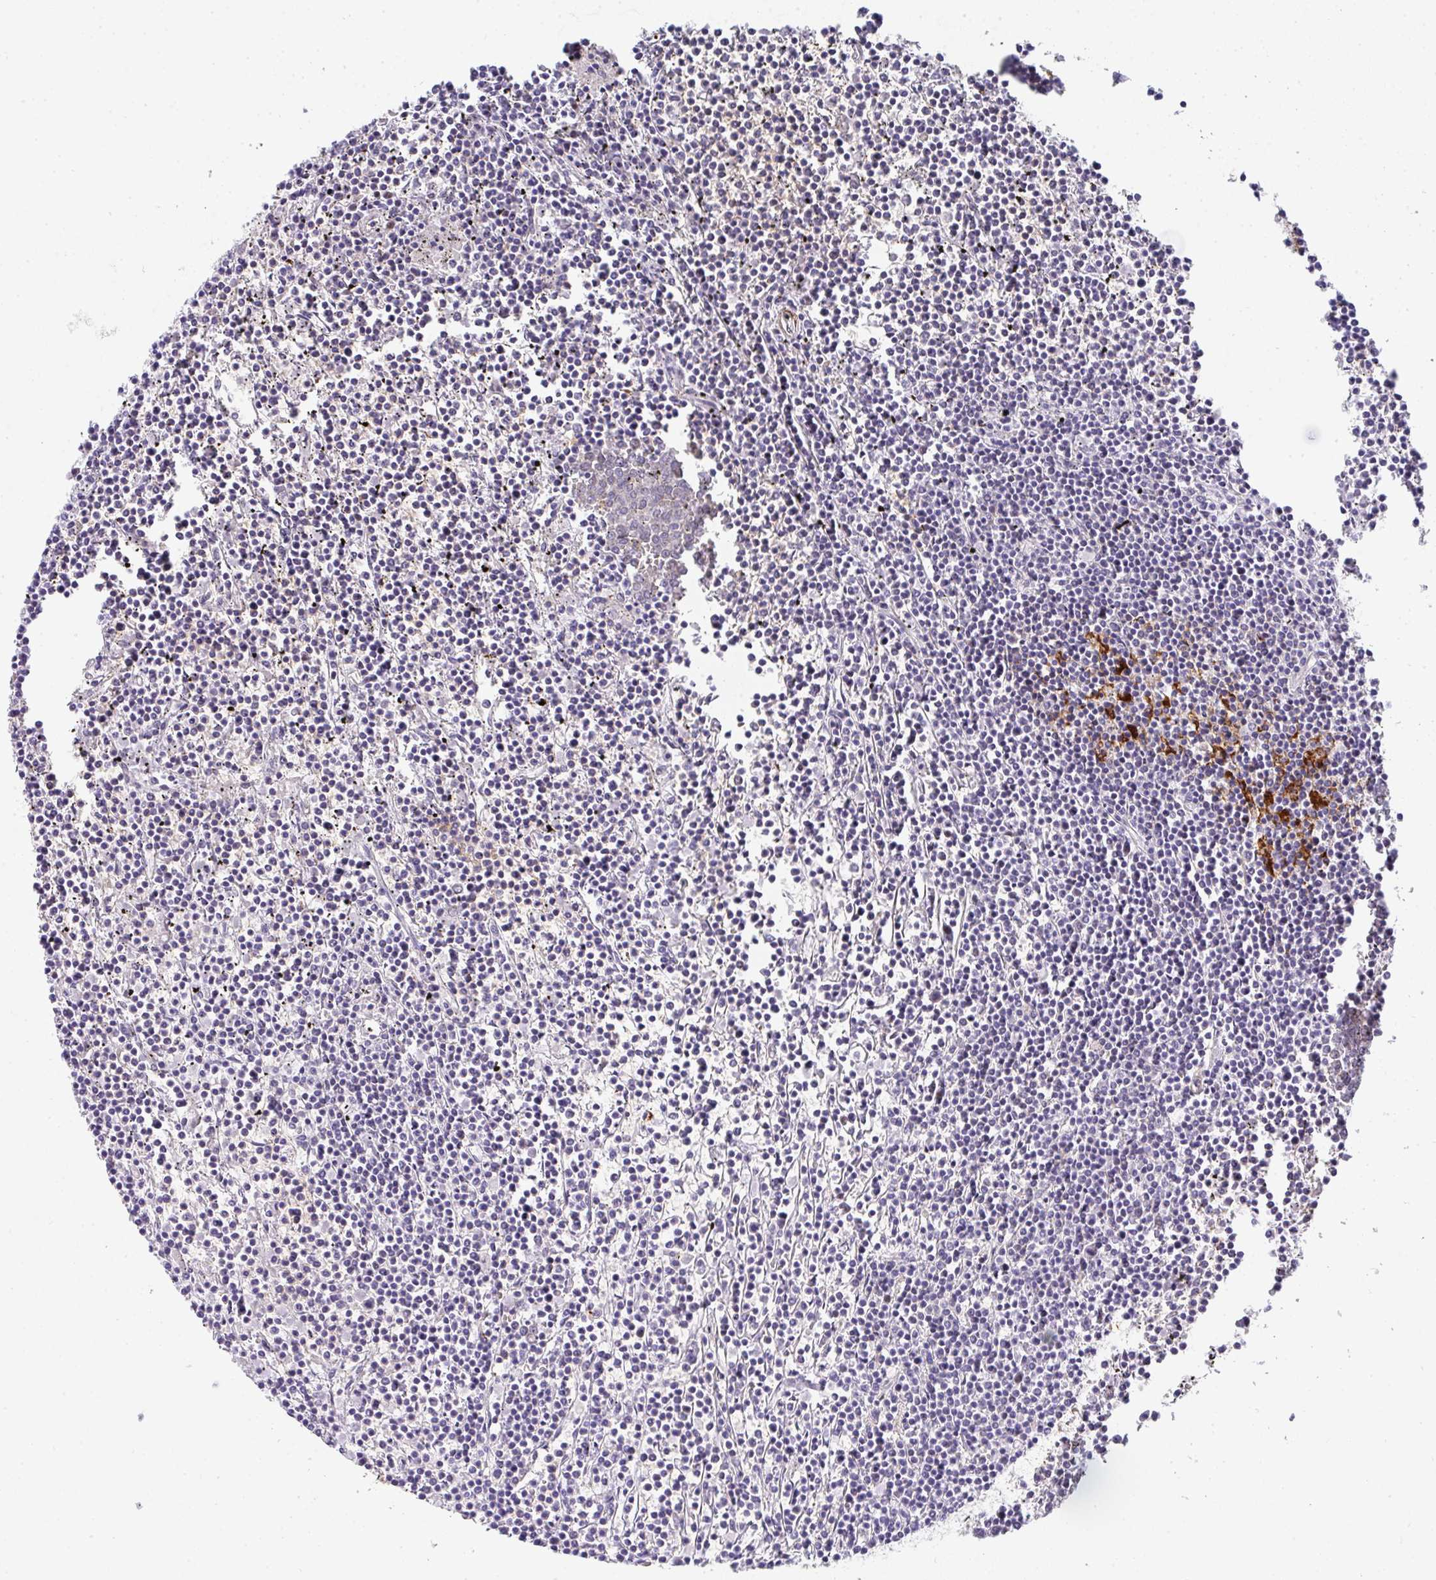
{"staining": {"intensity": "negative", "quantity": "none", "location": "none"}, "tissue": "lymphoma", "cell_type": "Tumor cells", "image_type": "cancer", "snomed": [{"axis": "morphology", "description": "Malignant lymphoma, non-Hodgkin's type, Low grade"}, {"axis": "topography", "description": "Spleen"}], "caption": "Immunohistochemical staining of lymphoma reveals no significant positivity in tumor cells.", "gene": "TNMD", "patient": {"sex": "female", "age": 19}}